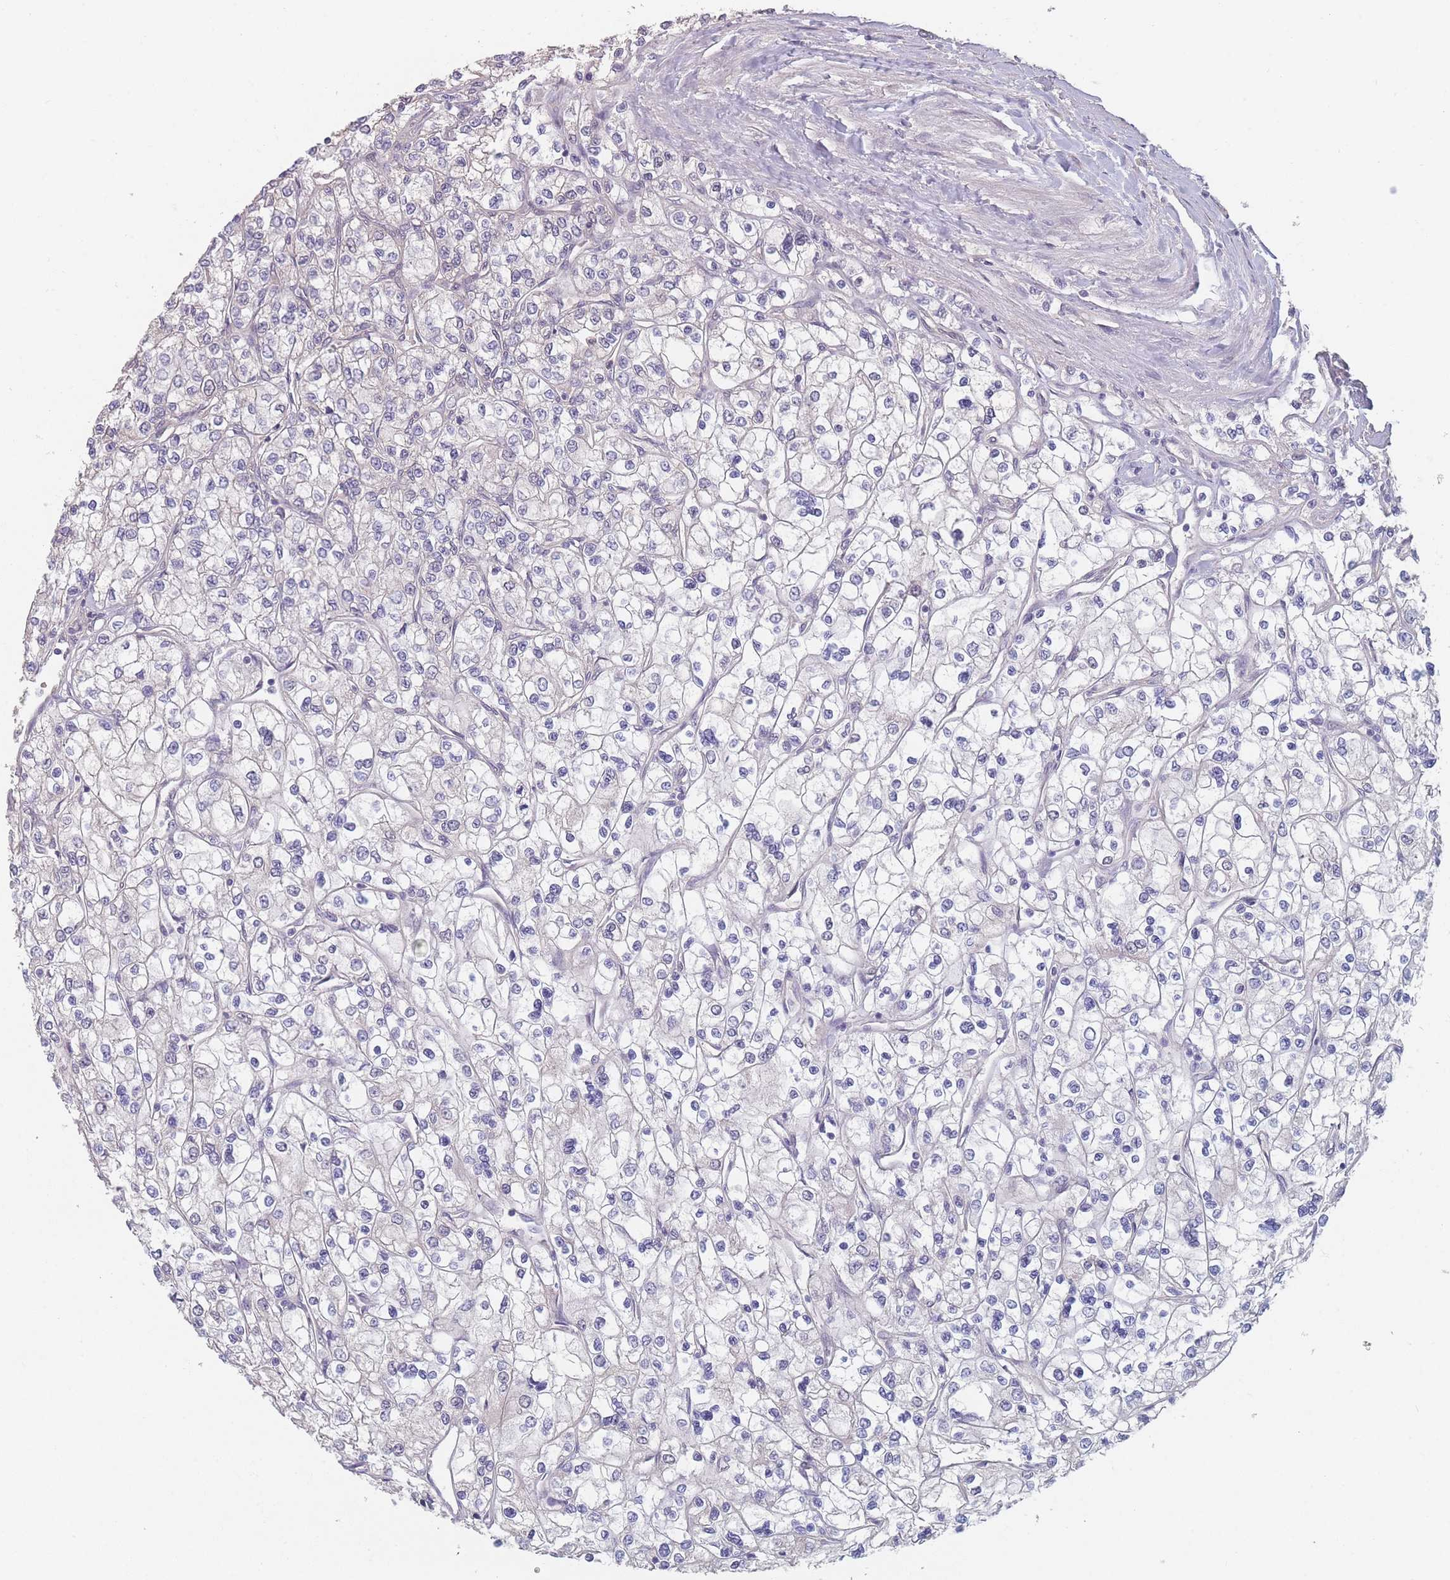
{"staining": {"intensity": "negative", "quantity": "none", "location": "none"}, "tissue": "renal cancer", "cell_type": "Tumor cells", "image_type": "cancer", "snomed": [{"axis": "morphology", "description": "Adenocarcinoma, NOS"}, {"axis": "topography", "description": "Kidney"}], "caption": "Immunohistochemistry (IHC) of human renal cancer (adenocarcinoma) exhibits no staining in tumor cells.", "gene": "ANKRD10", "patient": {"sex": "male", "age": 80}}